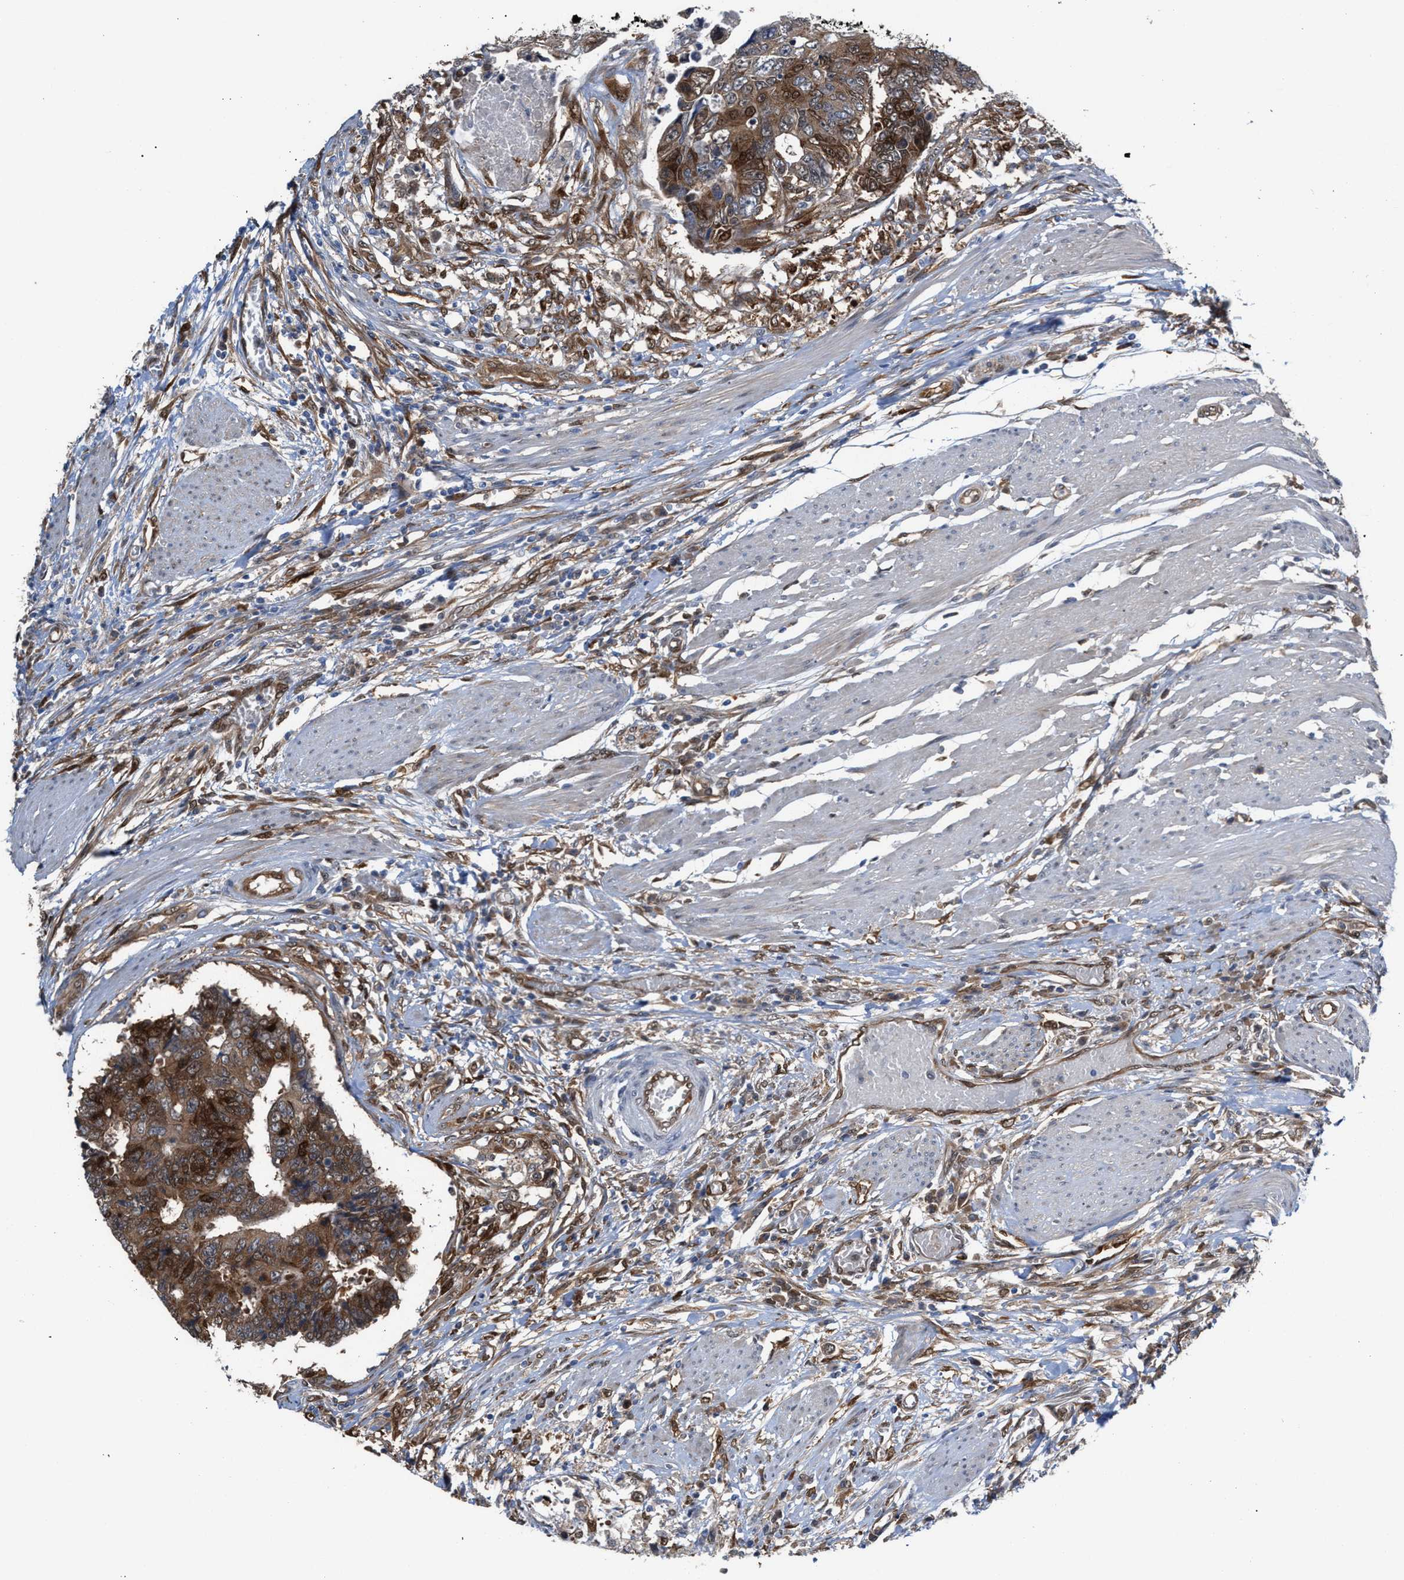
{"staining": {"intensity": "moderate", "quantity": "25%-75%", "location": "cytoplasmic/membranous"}, "tissue": "colorectal cancer", "cell_type": "Tumor cells", "image_type": "cancer", "snomed": [{"axis": "morphology", "description": "Adenocarcinoma, NOS"}, {"axis": "topography", "description": "Rectum"}], "caption": "IHC histopathology image of neoplastic tissue: human colorectal adenocarcinoma stained using immunohistochemistry reveals medium levels of moderate protein expression localized specifically in the cytoplasmic/membranous of tumor cells, appearing as a cytoplasmic/membranous brown color.", "gene": "TP53I3", "patient": {"sex": "male", "age": 84}}